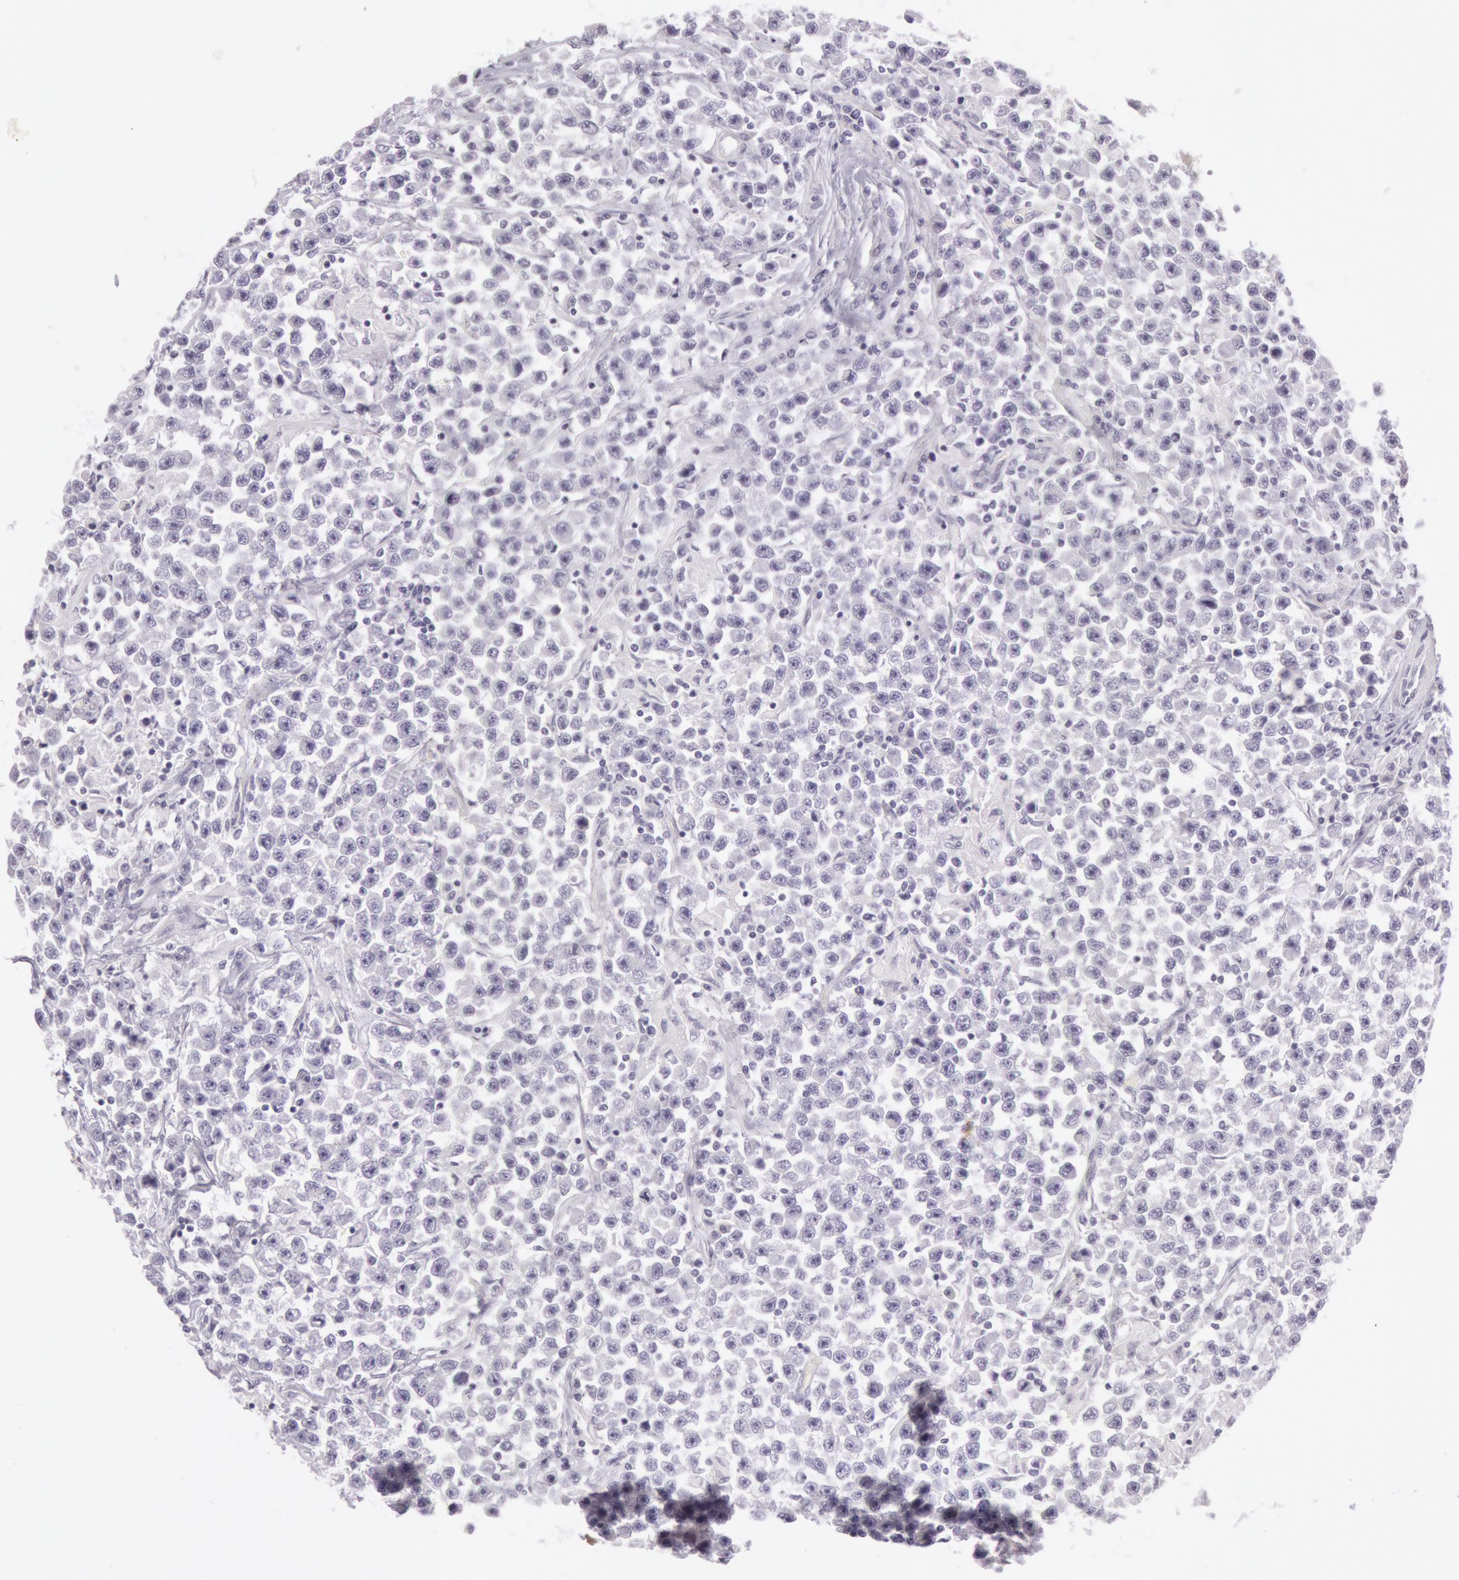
{"staining": {"intensity": "negative", "quantity": "none", "location": "none"}, "tissue": "testis cancer", "cell_type": "Tumor cells", "image_type": "cancer", "snomed": [{"axis": "morphology", "description": "Seminoma, NOS"}, {"axis": "topography", "description": "Testis"}], "caption": "High magnification brightfield microscopy of testis cancer stained with DAB (brown) and counterstained with hematoxylin (blue): tumor cells show no significant expression. (Brightfield microscopy of DAB (3,3'-diaminobenzidine) immunohistochemistry (IHC) at high magnification).", "gene": "CKB", "patient": {"sex": "male", "age": 33}}